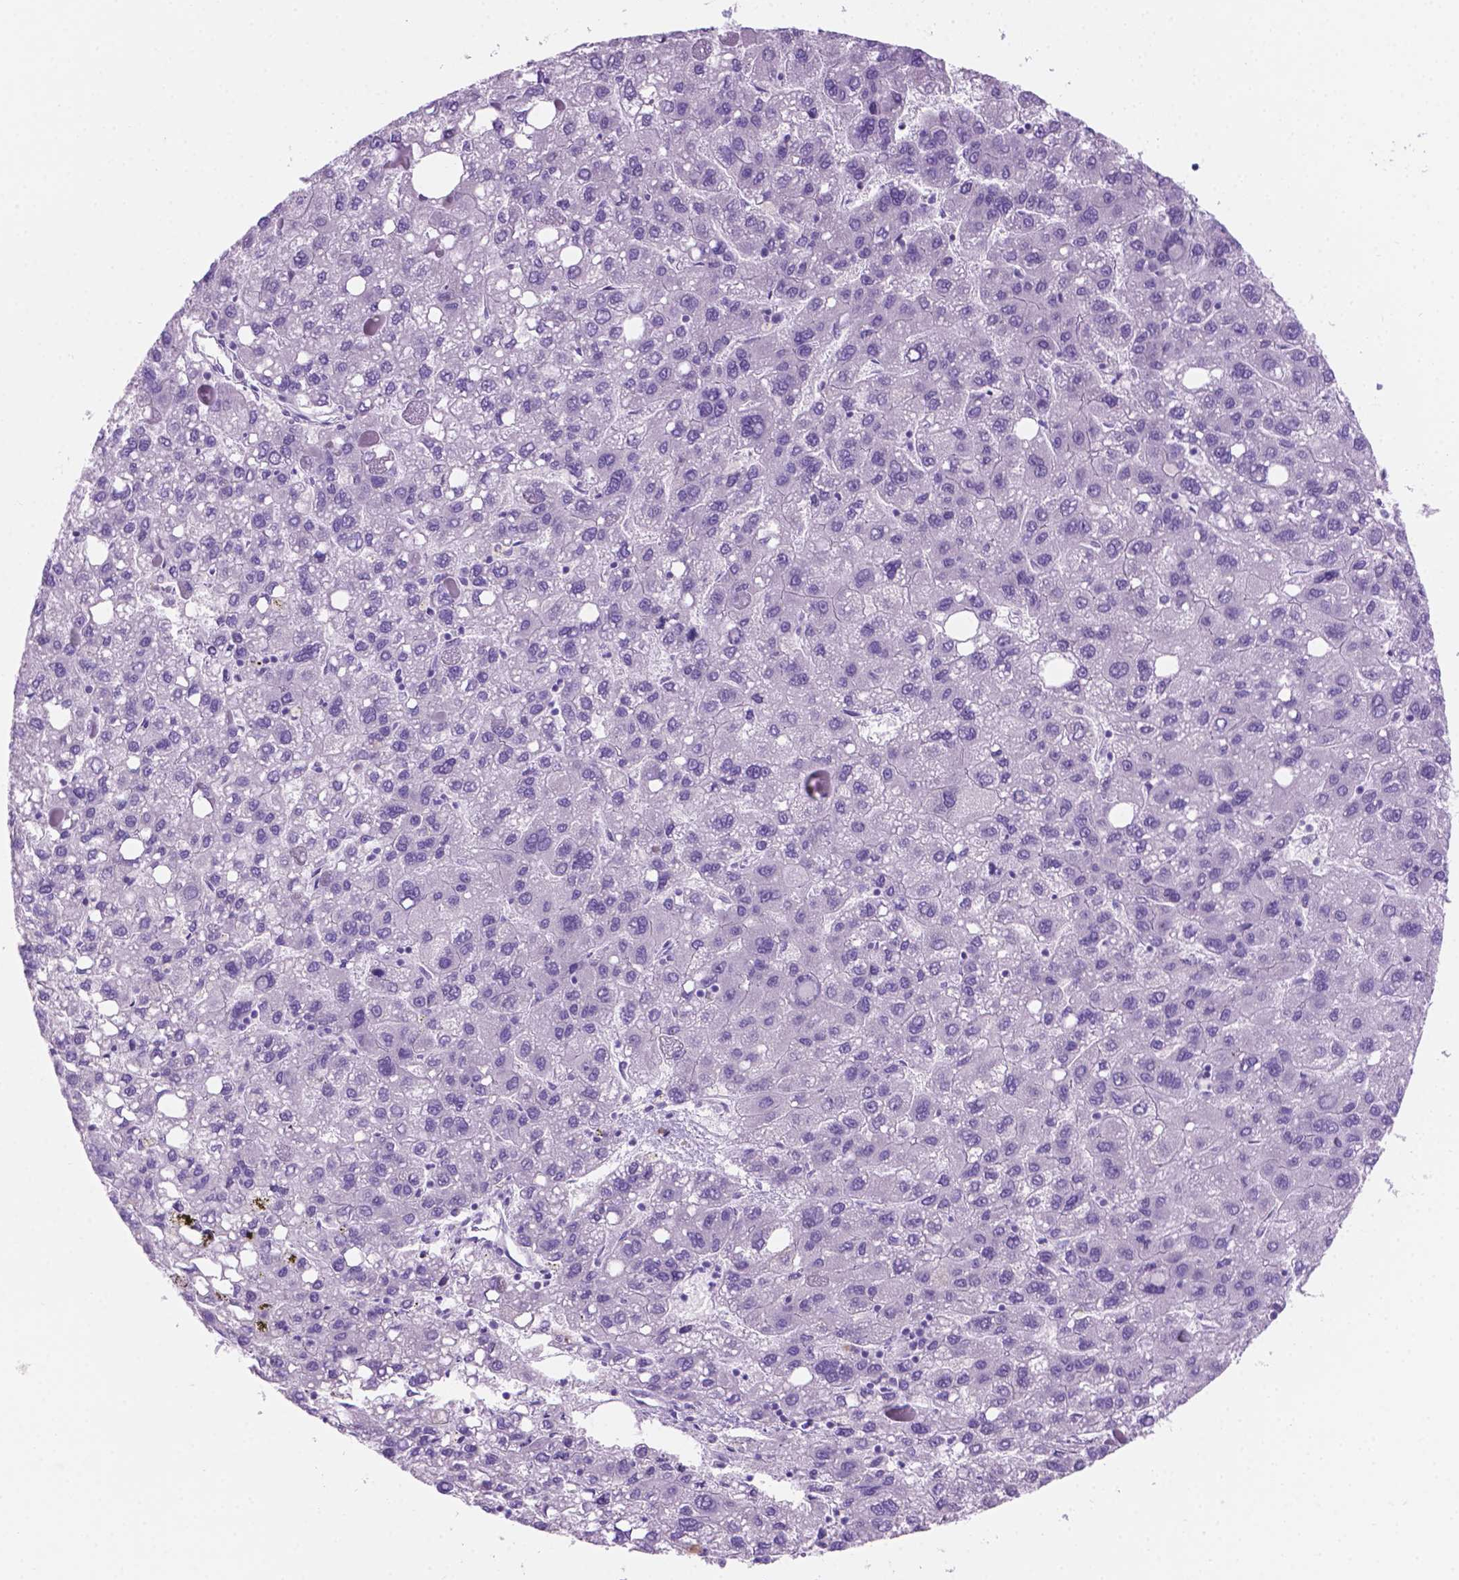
{"staining": {"intensity": "negative", "quantity": "none", "location": "none"}, "tissue": "liver cancer", "cell_type": "Tumor cells", "image_type": "cancer", "snomed": [{"axis": "morphology", "description": "Carcinoma, Hepatocellular, NOS"}, {"axis": "topography", "description": "Liver"}], "caption": "This is a photomicrograph of immunohistochemistry staining of liver cancer, which shows no staining in tumor cells.", "gene": "GRIN2B", "patient": {"sex": "female", "age": 82}}